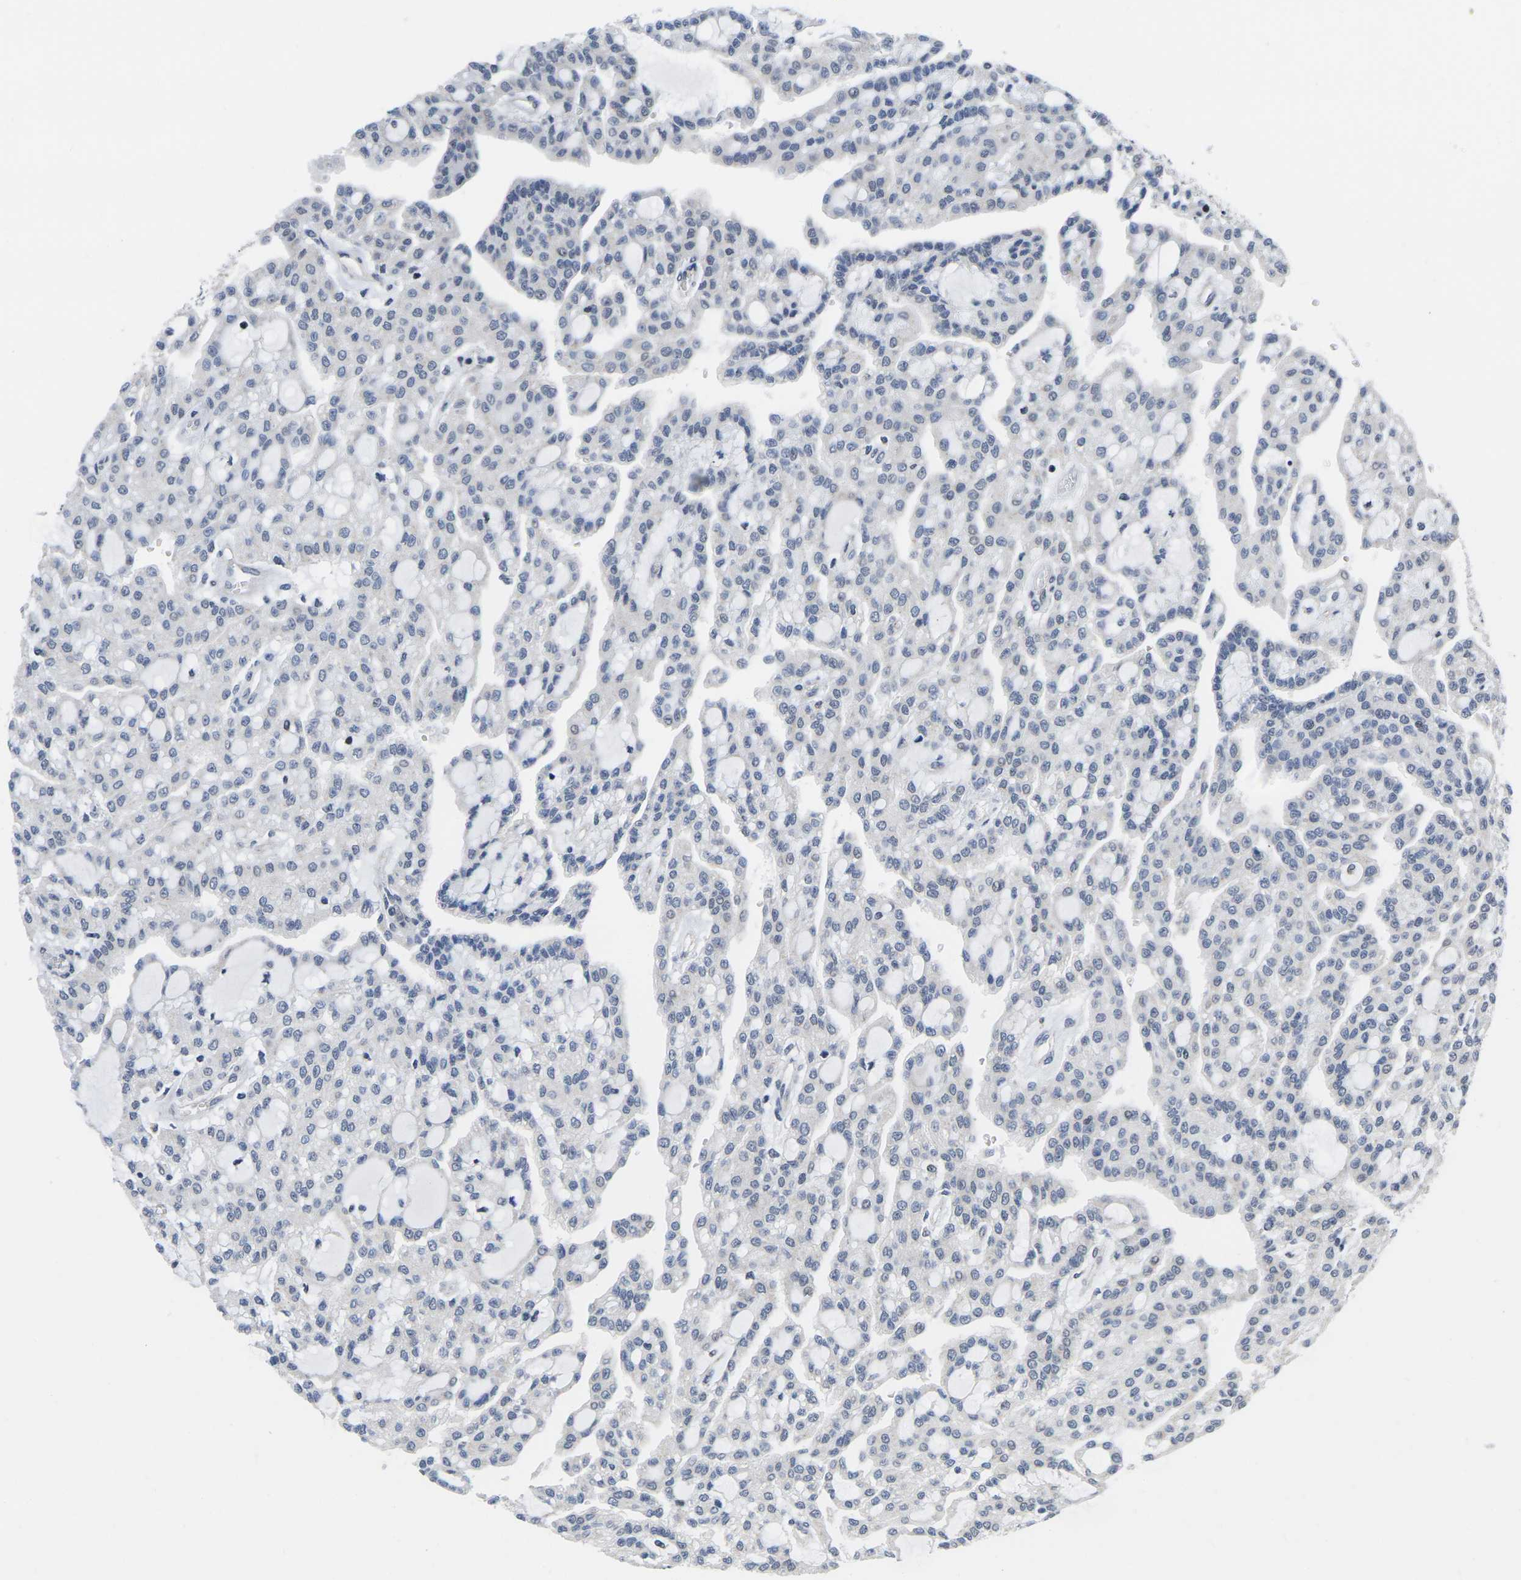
{"staining": {"intensity": "negative", "quantity": "none", "location": "none"}, "tissue": "renal cancer", "cell_type": "Tumor cells", "image_type": "cancer", "snomed": [{"axis": "morphology", "description": "Adenocarcinoma, NOS"}, {"axis": "topography", "description": "Kidney"}], "caption": "IHC micrograph of renal cancer (adenocarcinoma) stained for a protein (brown), which displays no positivity in tumor cells.", "gene": "RBM7", "patient": {"sex": "male", "age": 63}}